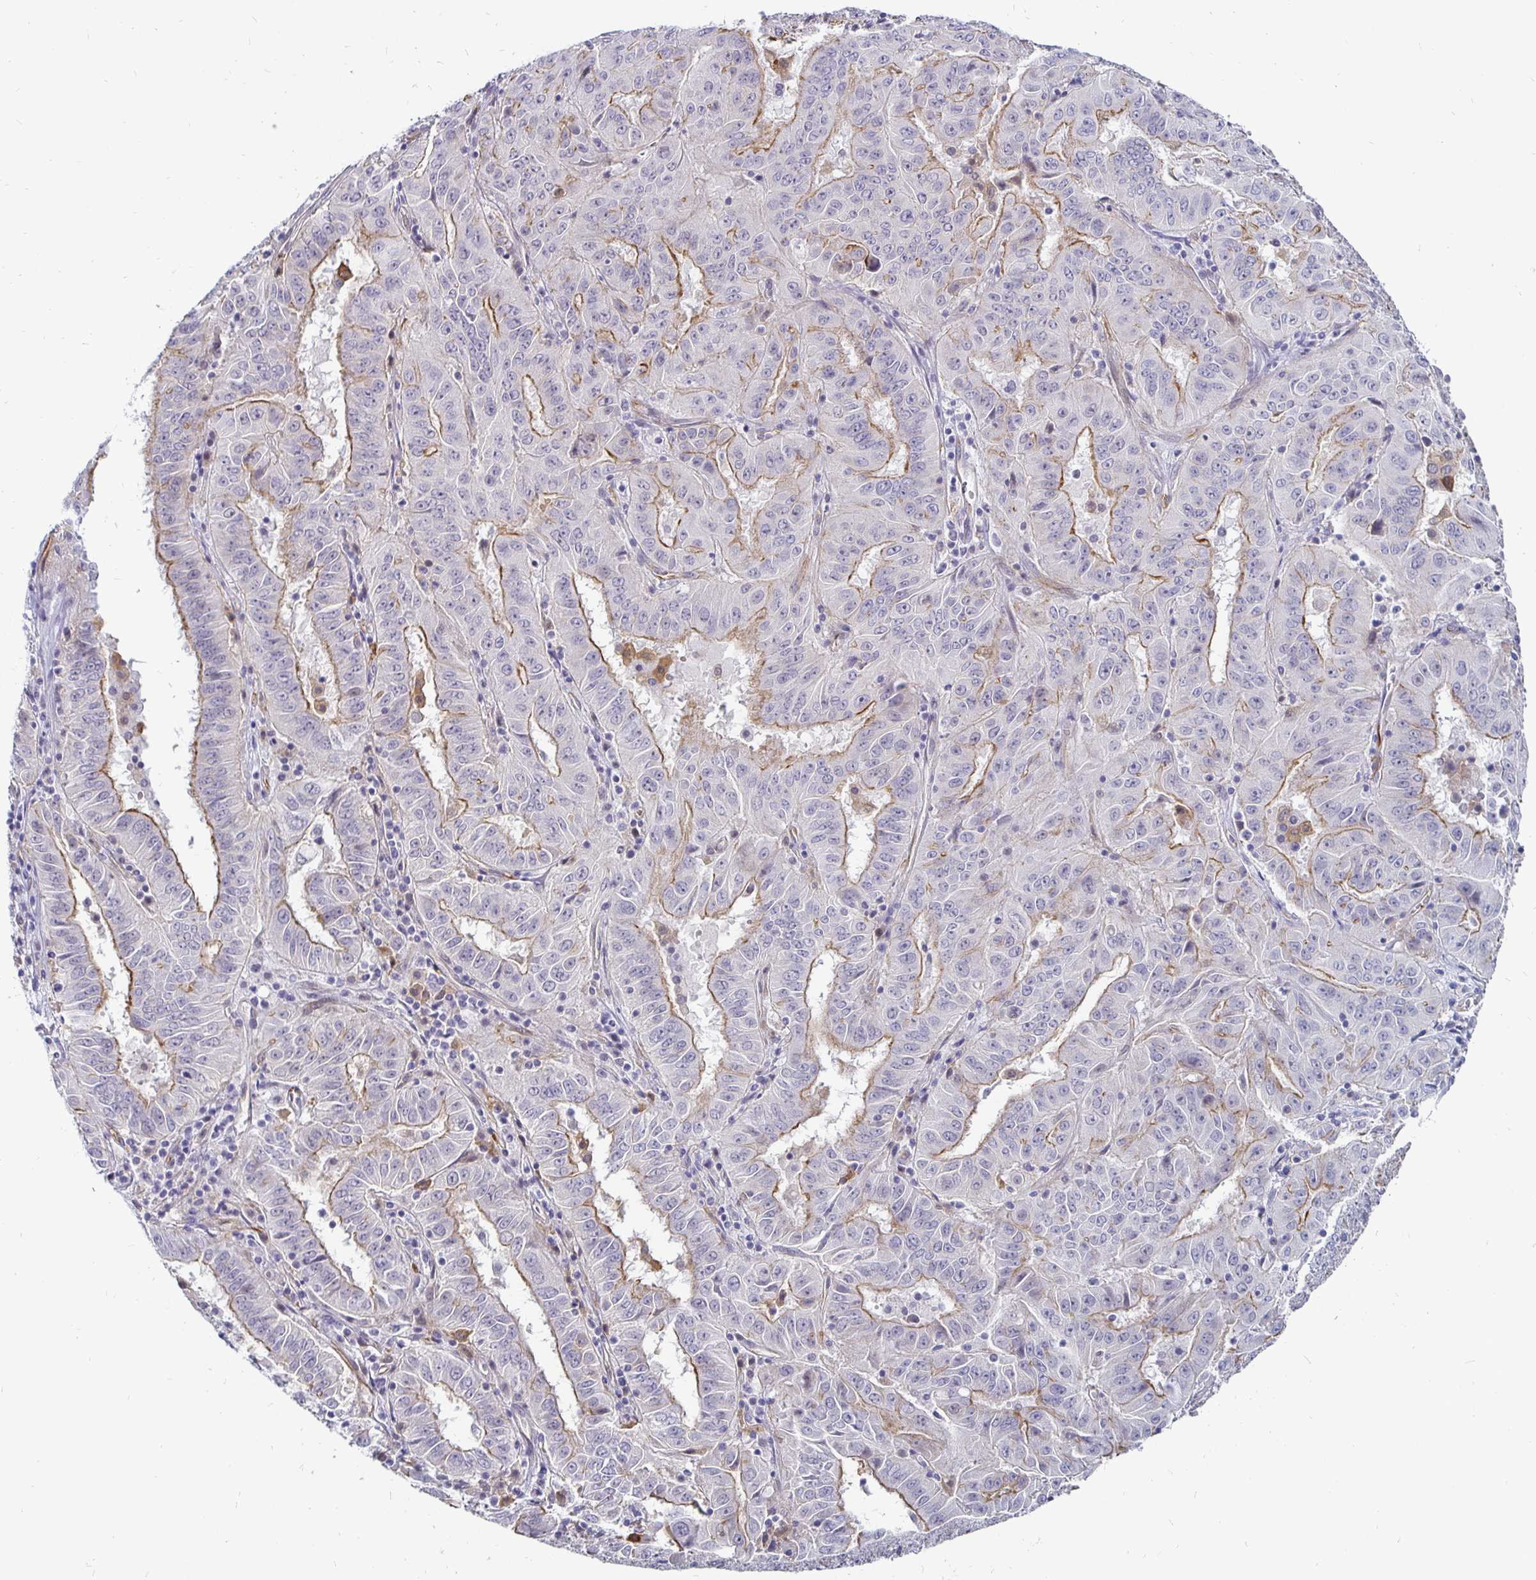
{"staining": {"intensity": "moderate", "quantity": "25%-75%", "location": "cytoplasmic/membranous"}, "tissue": "pancreatic cancer", "cell_type": "Tumor cells", "image_type": "cancer", "snomed": [{"axis": "morphology", "description": "Adenocarcinoma, NOS"}, {"axis": "topography", "description": "Pancreas"}], "caption": "Pancreatic cancer (adenocarcinoma) stained with DAB (3,3'-diaminobenzidine) IHC demonstrates medium levels of moderate cytoplasmic/membranous staining in approximately 25%-75% of tumor cells.", "gene": "CCDC85A", "patient": {"sex": "male", "age": 63}}